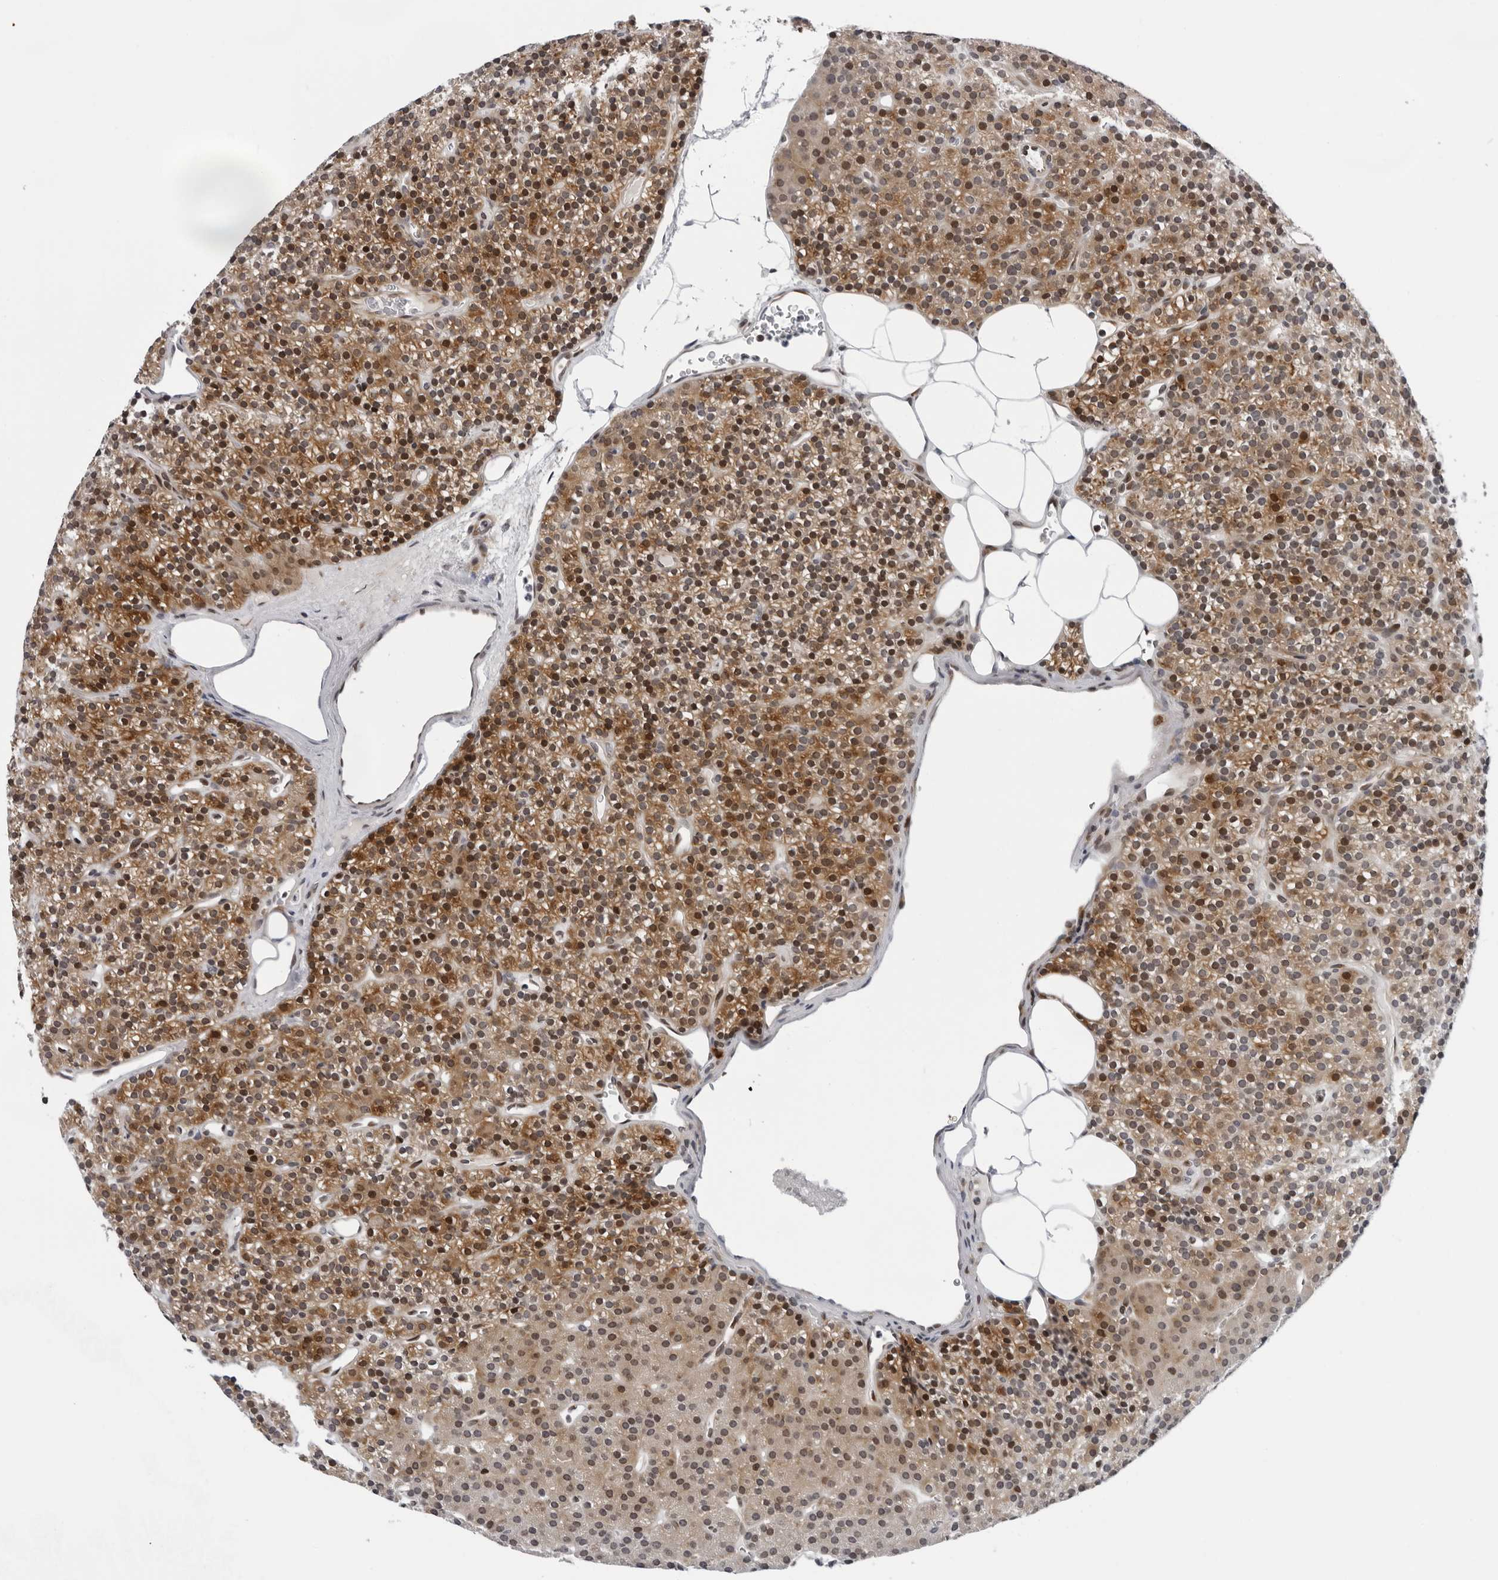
{"staining": {"intensity": "moderate", "quantity": ">75%", "location": "cytoplasmic/membranous,nuclear"}, "tissue": "parathyroid gland", "cell_type": "Glandular cells", "image_type": "normal", "snomed": [{"axis": "morphology", "description": "Normal tissue, NOS"}, {"axis": "morphology", "description": "Hyperplasia, NOS"}, {"axis": "topography", "description": "Parathyroid gland"}], "caption": "Brown immunohistochemical staining in unremarkable parathyroid gland exhibits moderate cytoplasmic/membranous,nuclear positivity in approximately >75% of glandular cells.", "gene": "PIP4K2C", "patient": {"sex": "male", "age": 44}}